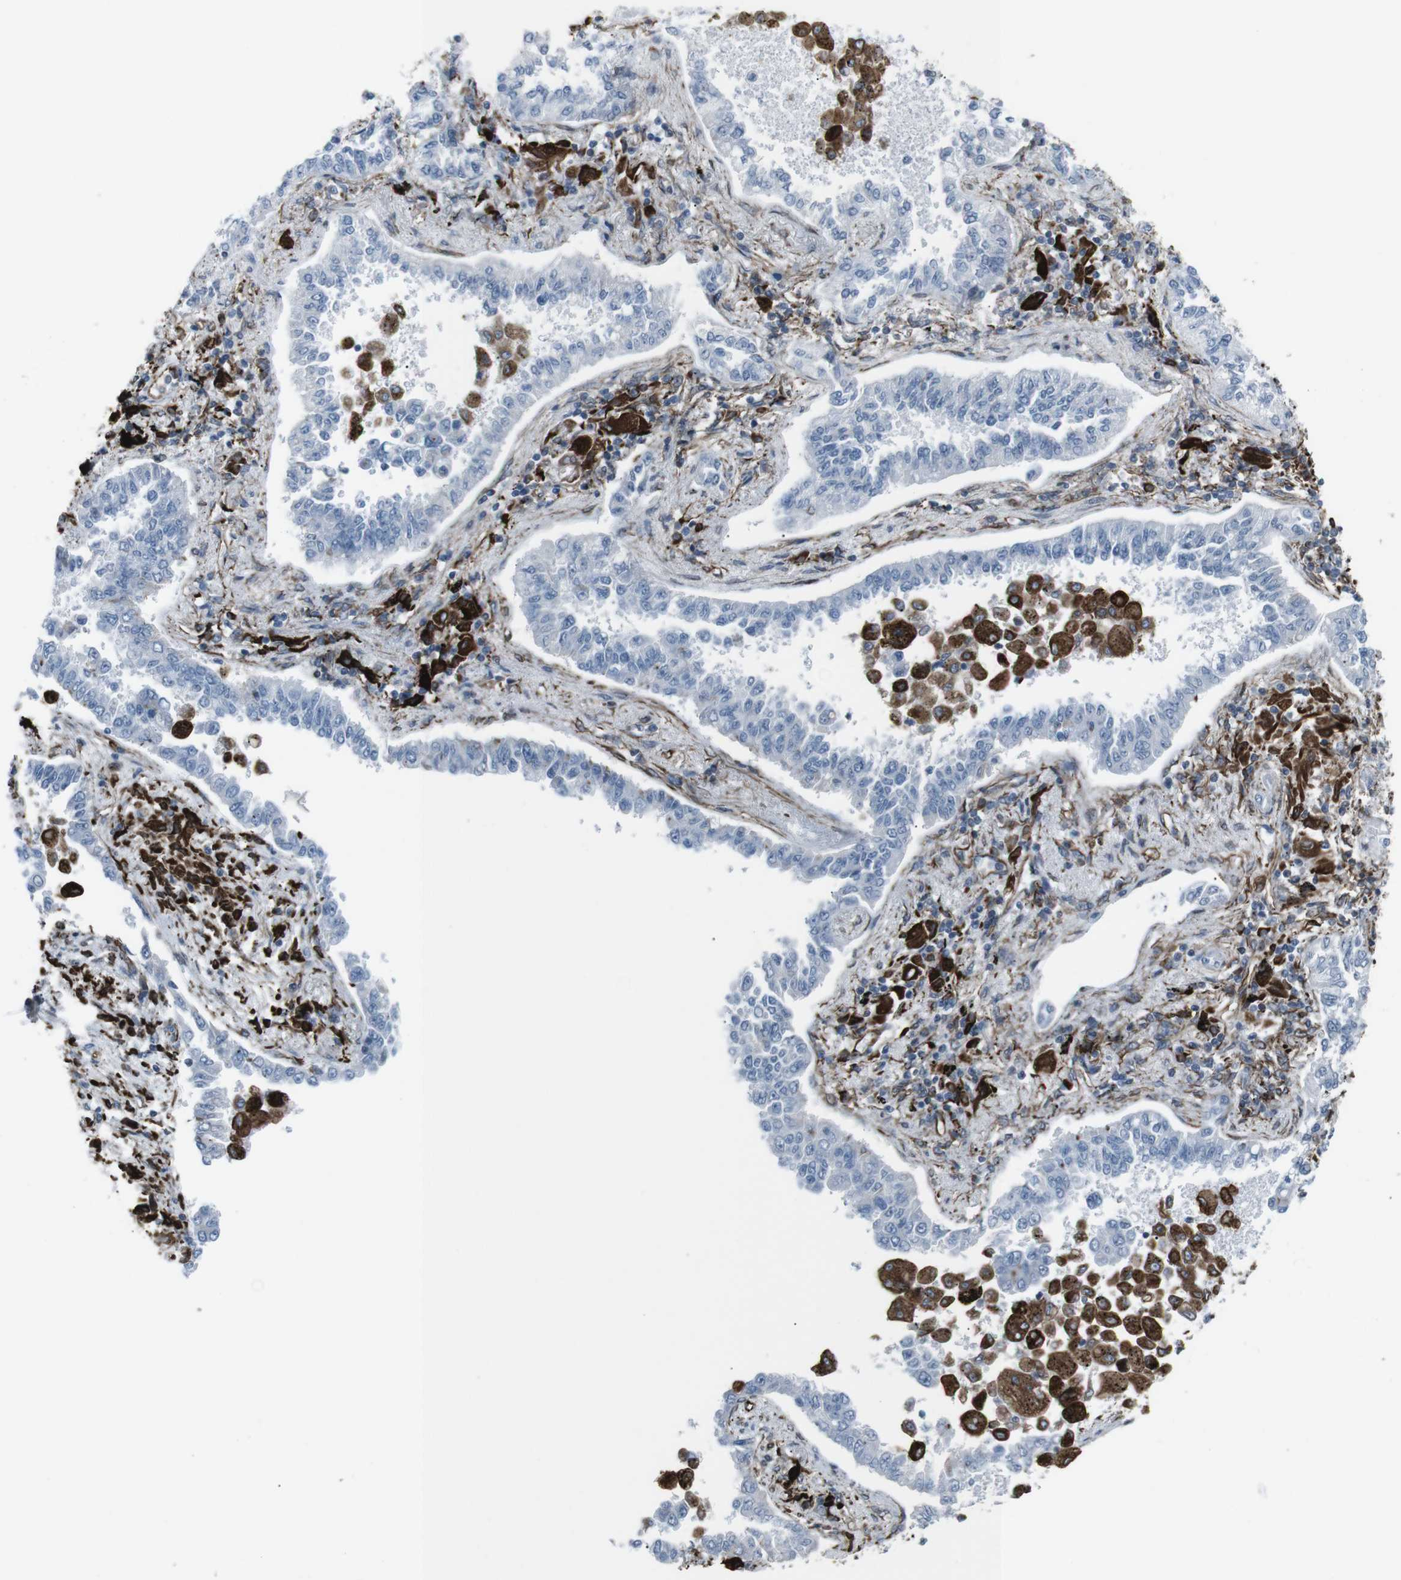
{"staining": {"intensity": "negative", "quantity": "none", "location": "none"}, "tissue": "lung cancer", "cell_type": "Tumor cells", "image_type": "cancer", "snomed": [{"axis": "morphology", "description": "Normal tissue, NOS"}, {"axis": "morphology", "description": "Adenocarcinoma, NOS"}, {"axis": "topography", "description": "Lung"}], "caption": "Protein analysis of adenocarcinoma (lung) demonstrates no significant expression in tumor cells. The staining is performed using DAB (3,3'-diaminobenzidine) brown chromogen with nuclei counter-stained in using hematoxylin.", "gene": "ZDHHC6", "patient": {"sex": "male", "age": 59}}